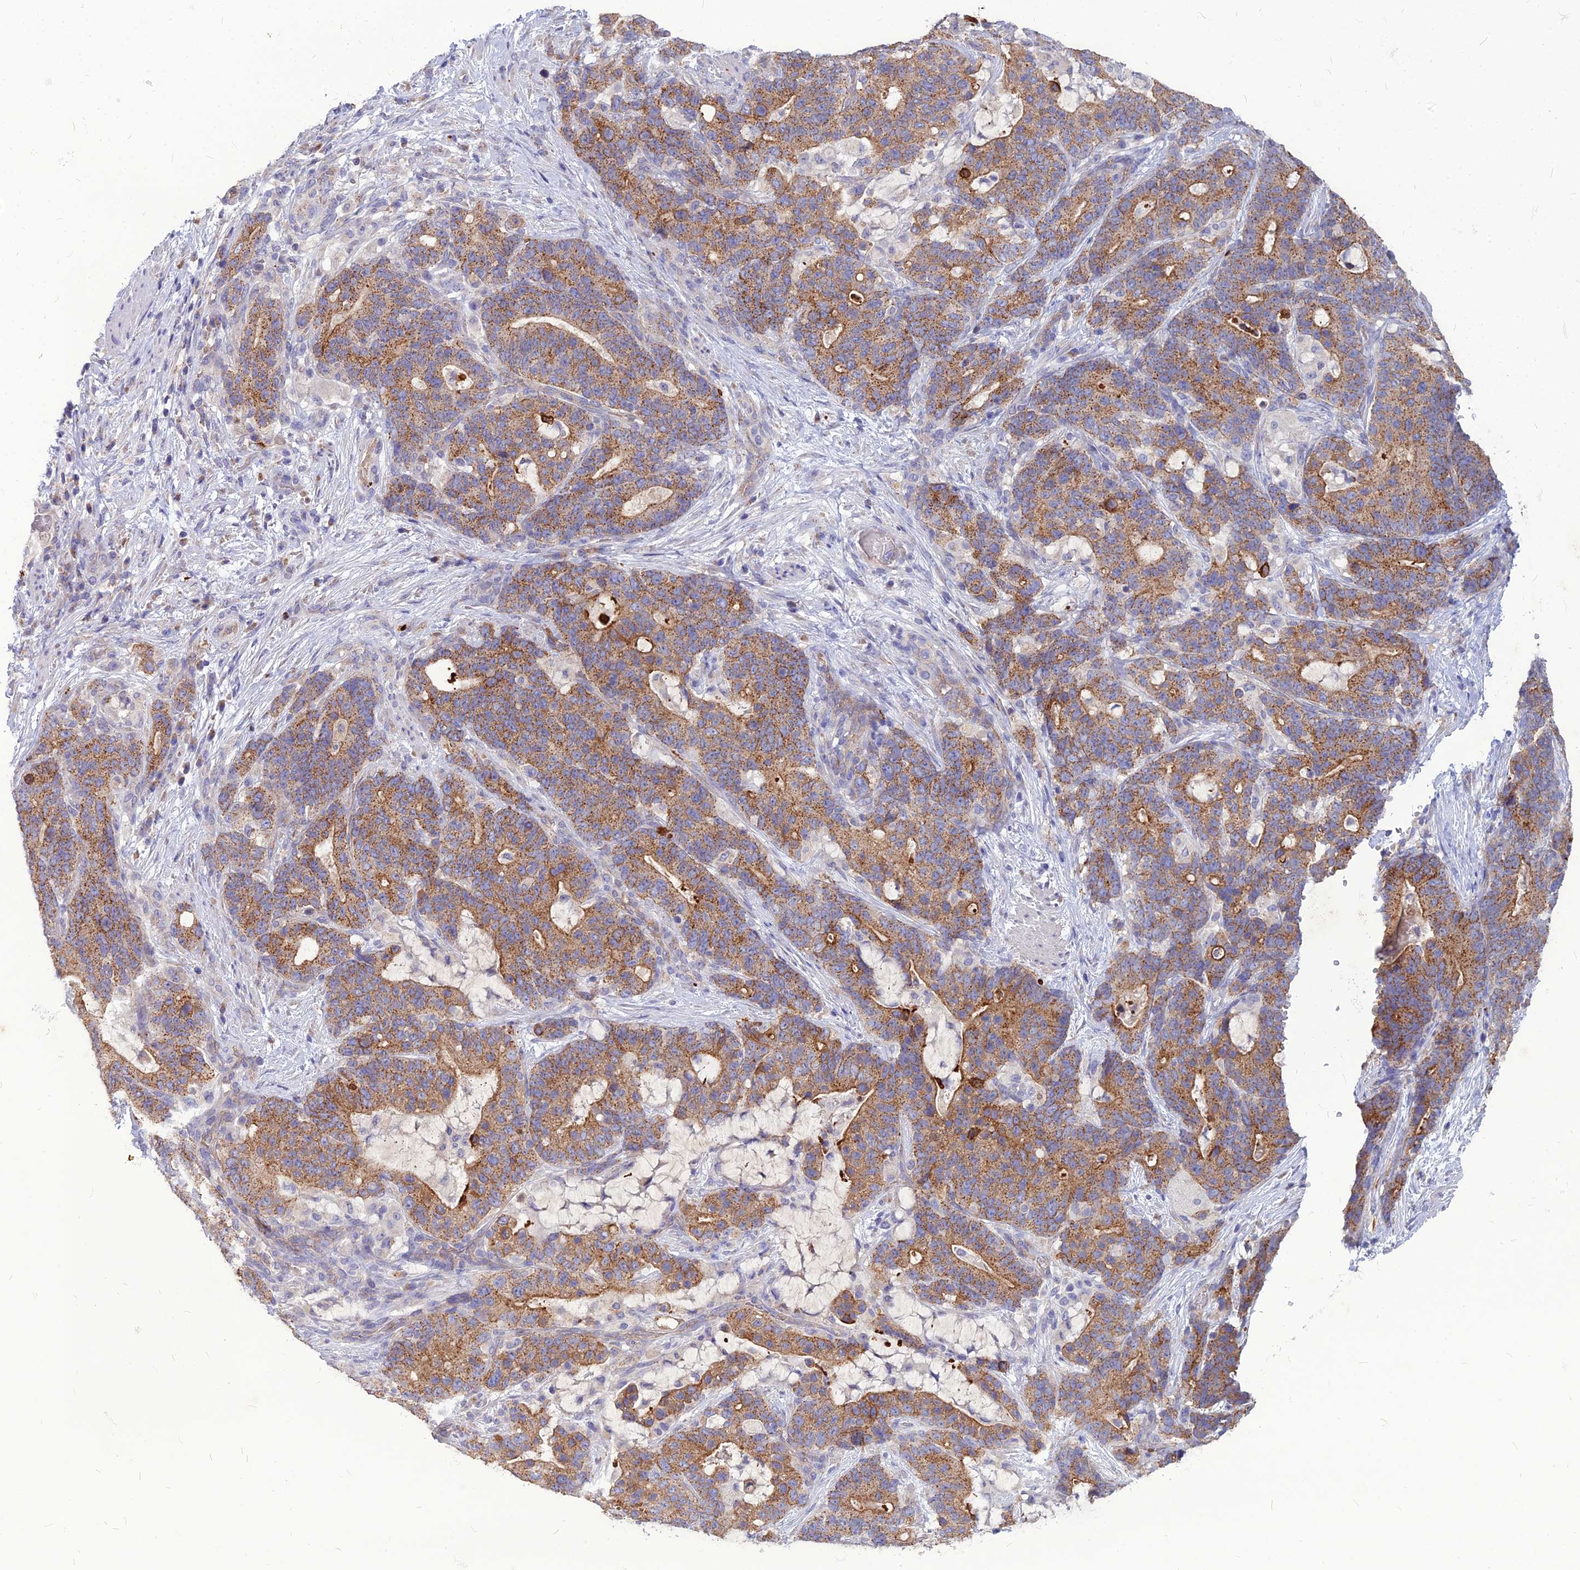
{"staining": {"intensity": "moderate", "quantity": ">75%", "location": "cytoplasmic/membranous"}, "tissue": "stomach cancer", "cell_type": "Tumor cells", "image_type": "cancer", "snomed": [{"axis": "morphology", "description": "Normal tissue, NOS"}, {"axis": "morphology", "description": "Adenocarcinoma, NOS"}, {"axis": "topography", "description": "Stomach"}], "caption": "An IHC micrograph of neoplastic tissue is shown. Protein staining in brown highlights moderate cytoplasmic/membranous positivity in stomach cancer (adenocarcinoma) within tumor cells.", "gene": "PCED1B", "patient": {"sex": "female", "age": 64}}